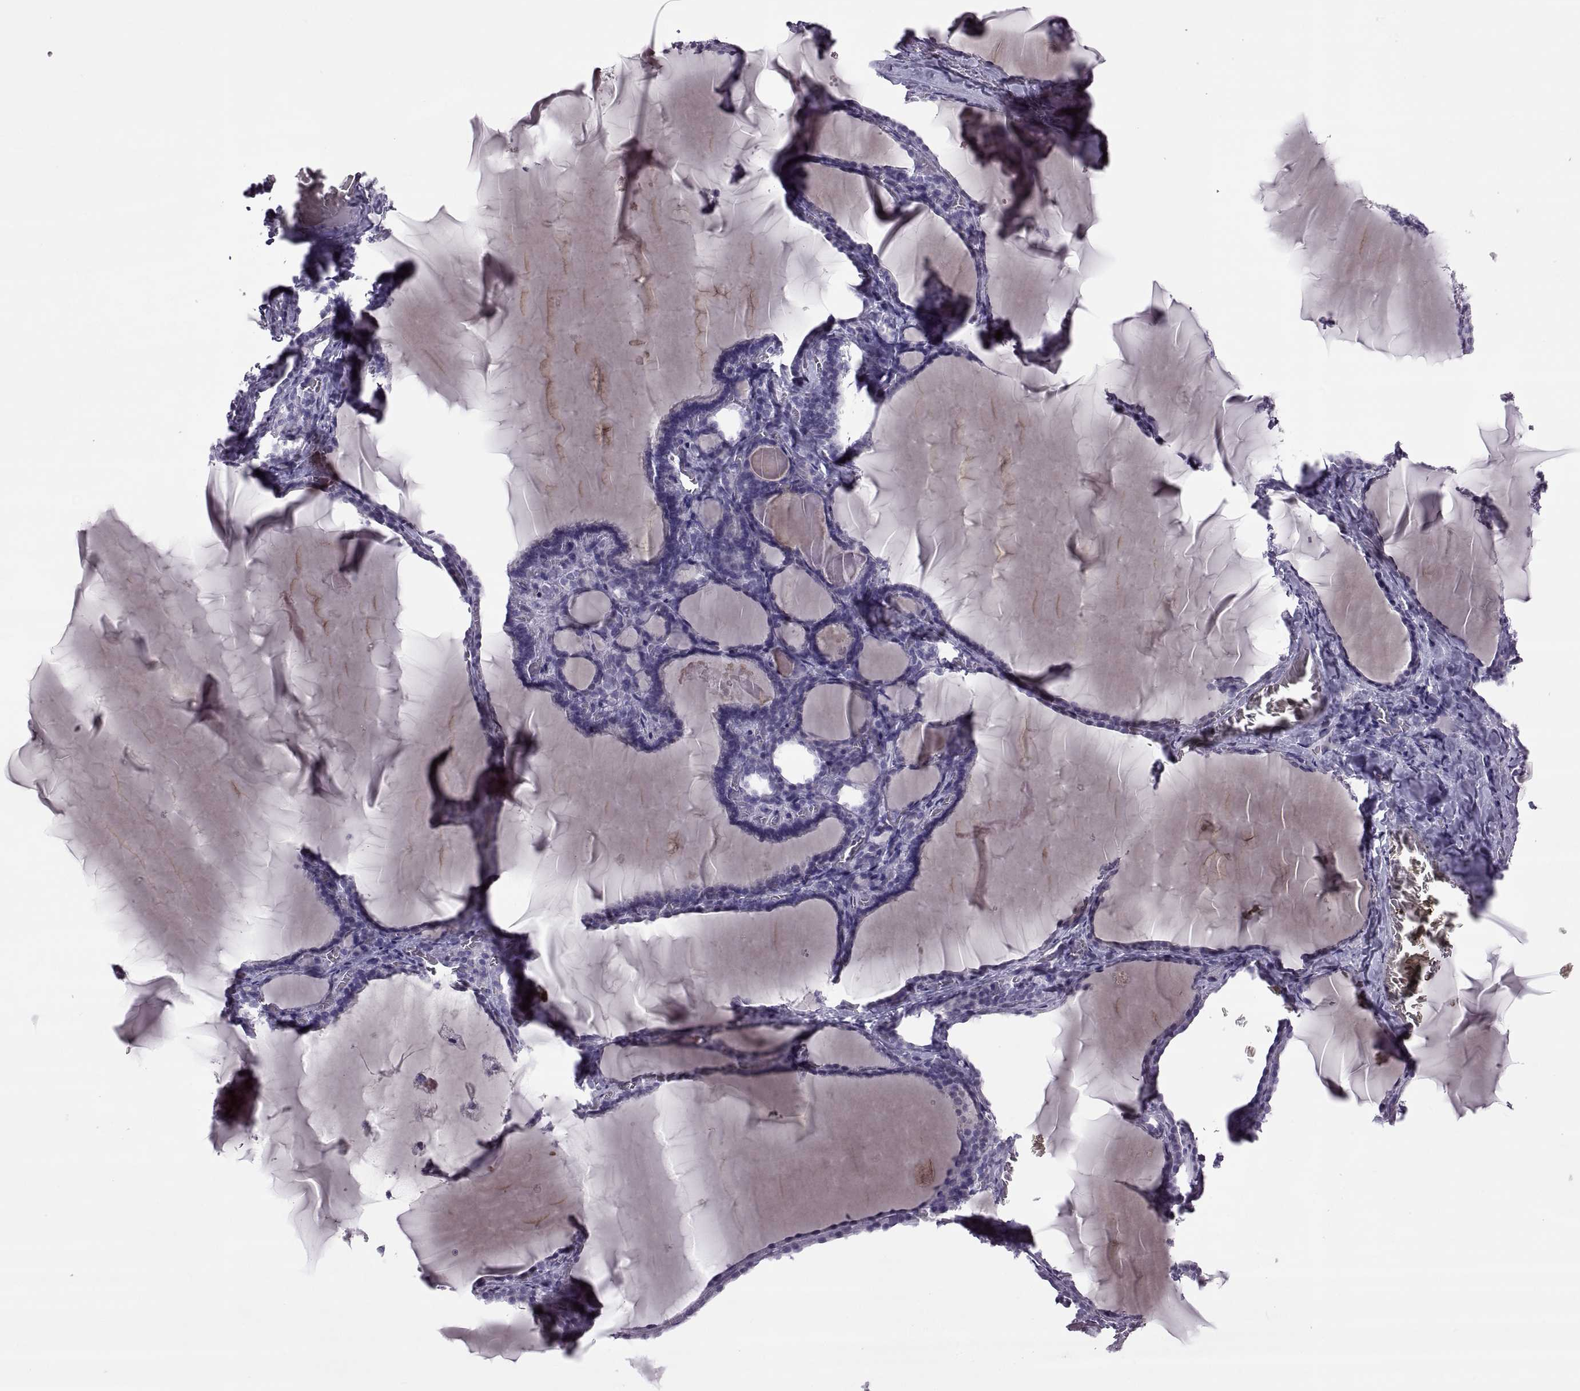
{"staining": {"intensity": "negative", "quantity": "none", "location": "none"}, "tissue": "thyroid gland", "cell_type": "Glandular cells", "image_type": "normal", "snomed": [{"axis": "morphology", "description": "Normal tissue, NOS"}, {"axis": "morphology", "description": "Hyperplasia, NOS"}, {"axis": "topography", "description": "Thyroid gland"}], "caption": "High magnification brightfield microscopy of benign thyroid gland stained with DAB (3,3'-diaminobenzidine) (brown) and counterstained with hematoxylin (blue): glandular cells show no significant positivity. The staining is performed using DAB brown chromogen with nuclei counter-stained in using hematoxylin.", "gene": "RSPH6A", "patient": {"sex": "female", "age": 27}}